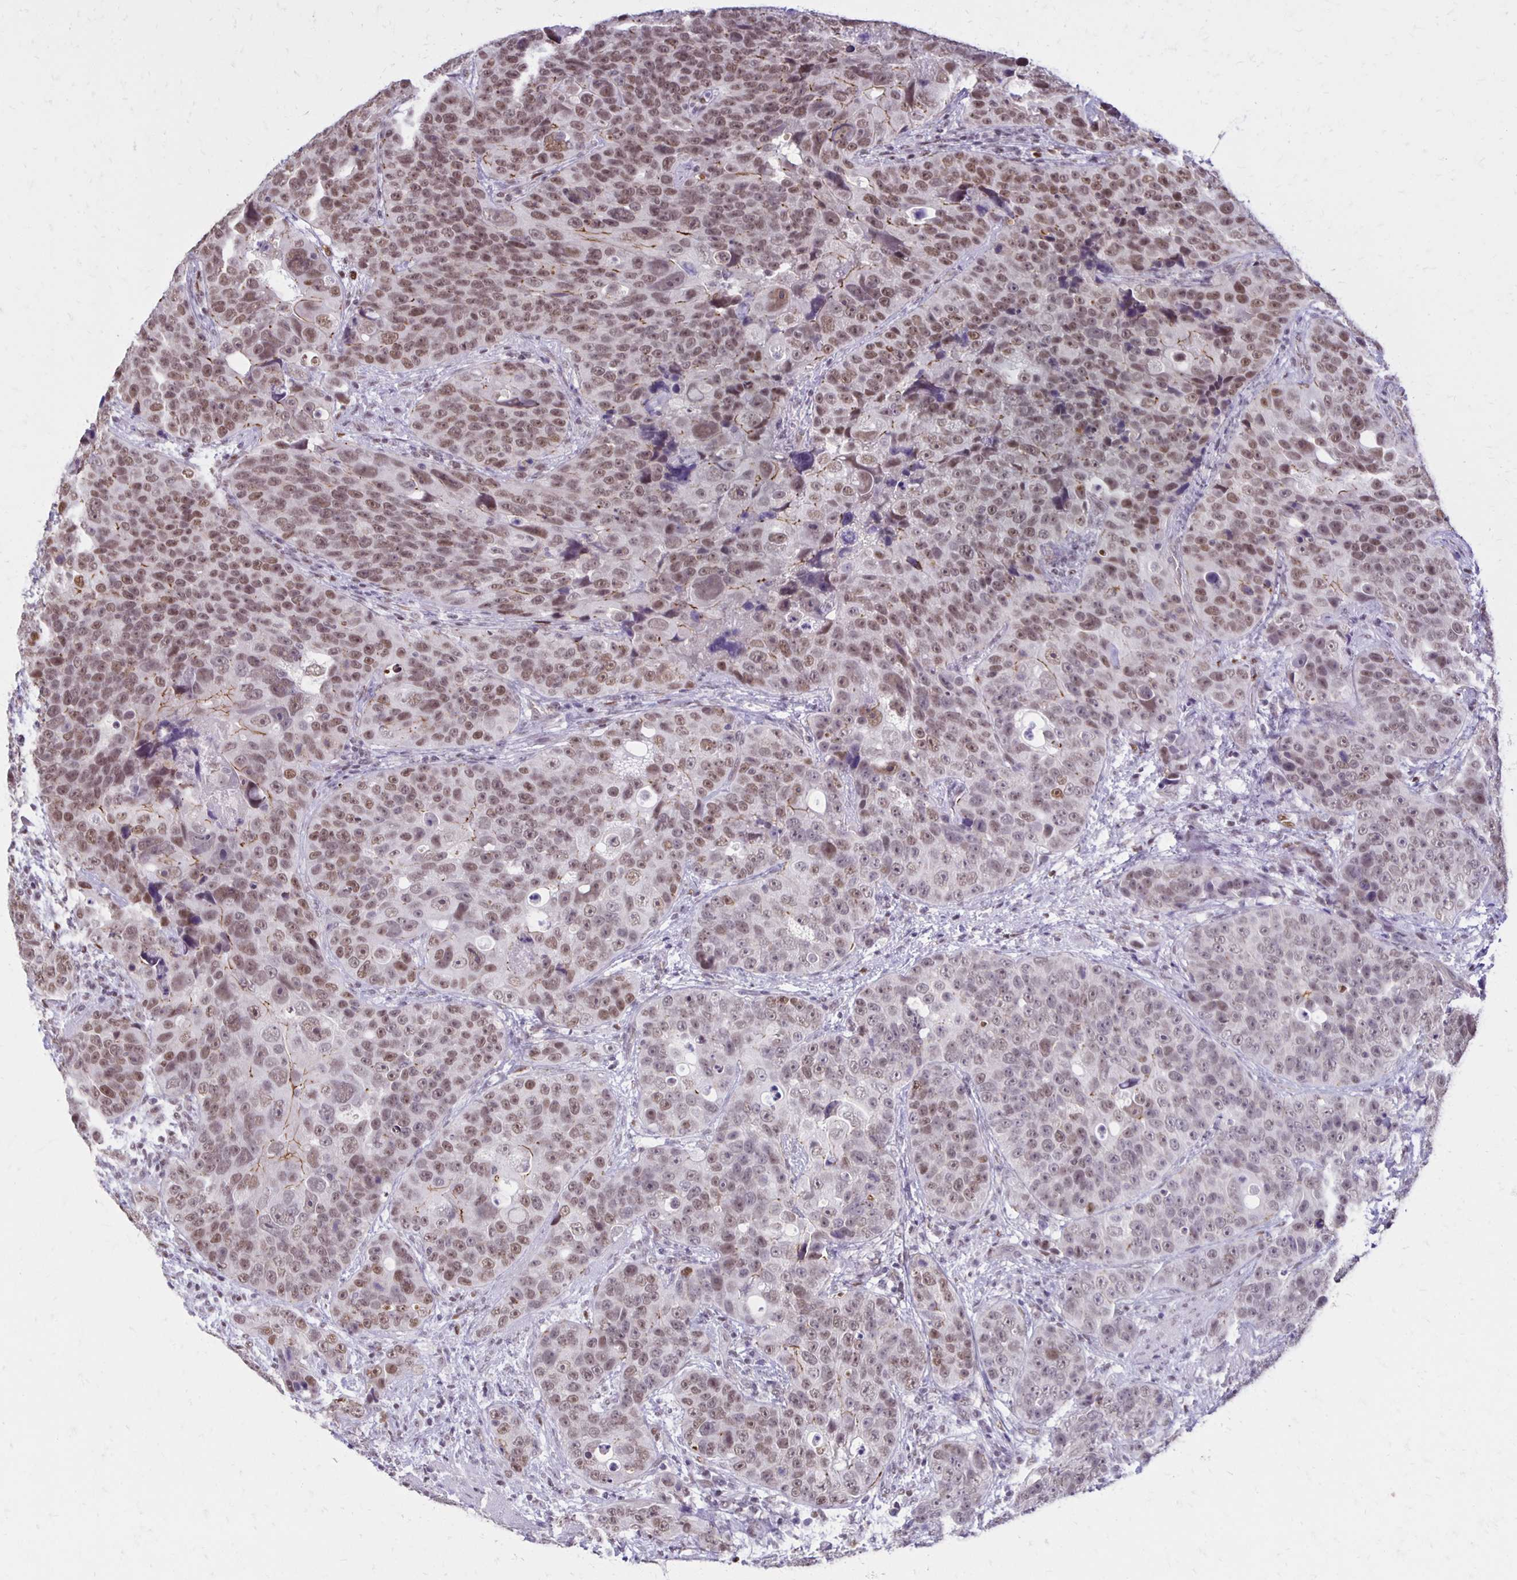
{"staining": {"intensity": "weak", "quantity": ">75%", "location": "nuclear"}, "tissue": "urothelial cancer", "cell_type": "Tumor cells", "image_type": "cancer", "snomed": [{"axis": "morphology", "description": "Urothelial carcinoma, NOS"}, {"axis": "topography", "description": "Urinary bladder"}], "caption": "Weak nuclear positivity for a protein is present in approximately >75% of tumor cells of urothelial cancer using IHC.", "gene": "DDB2", "patient": {"sex": "male", "age": 52}}